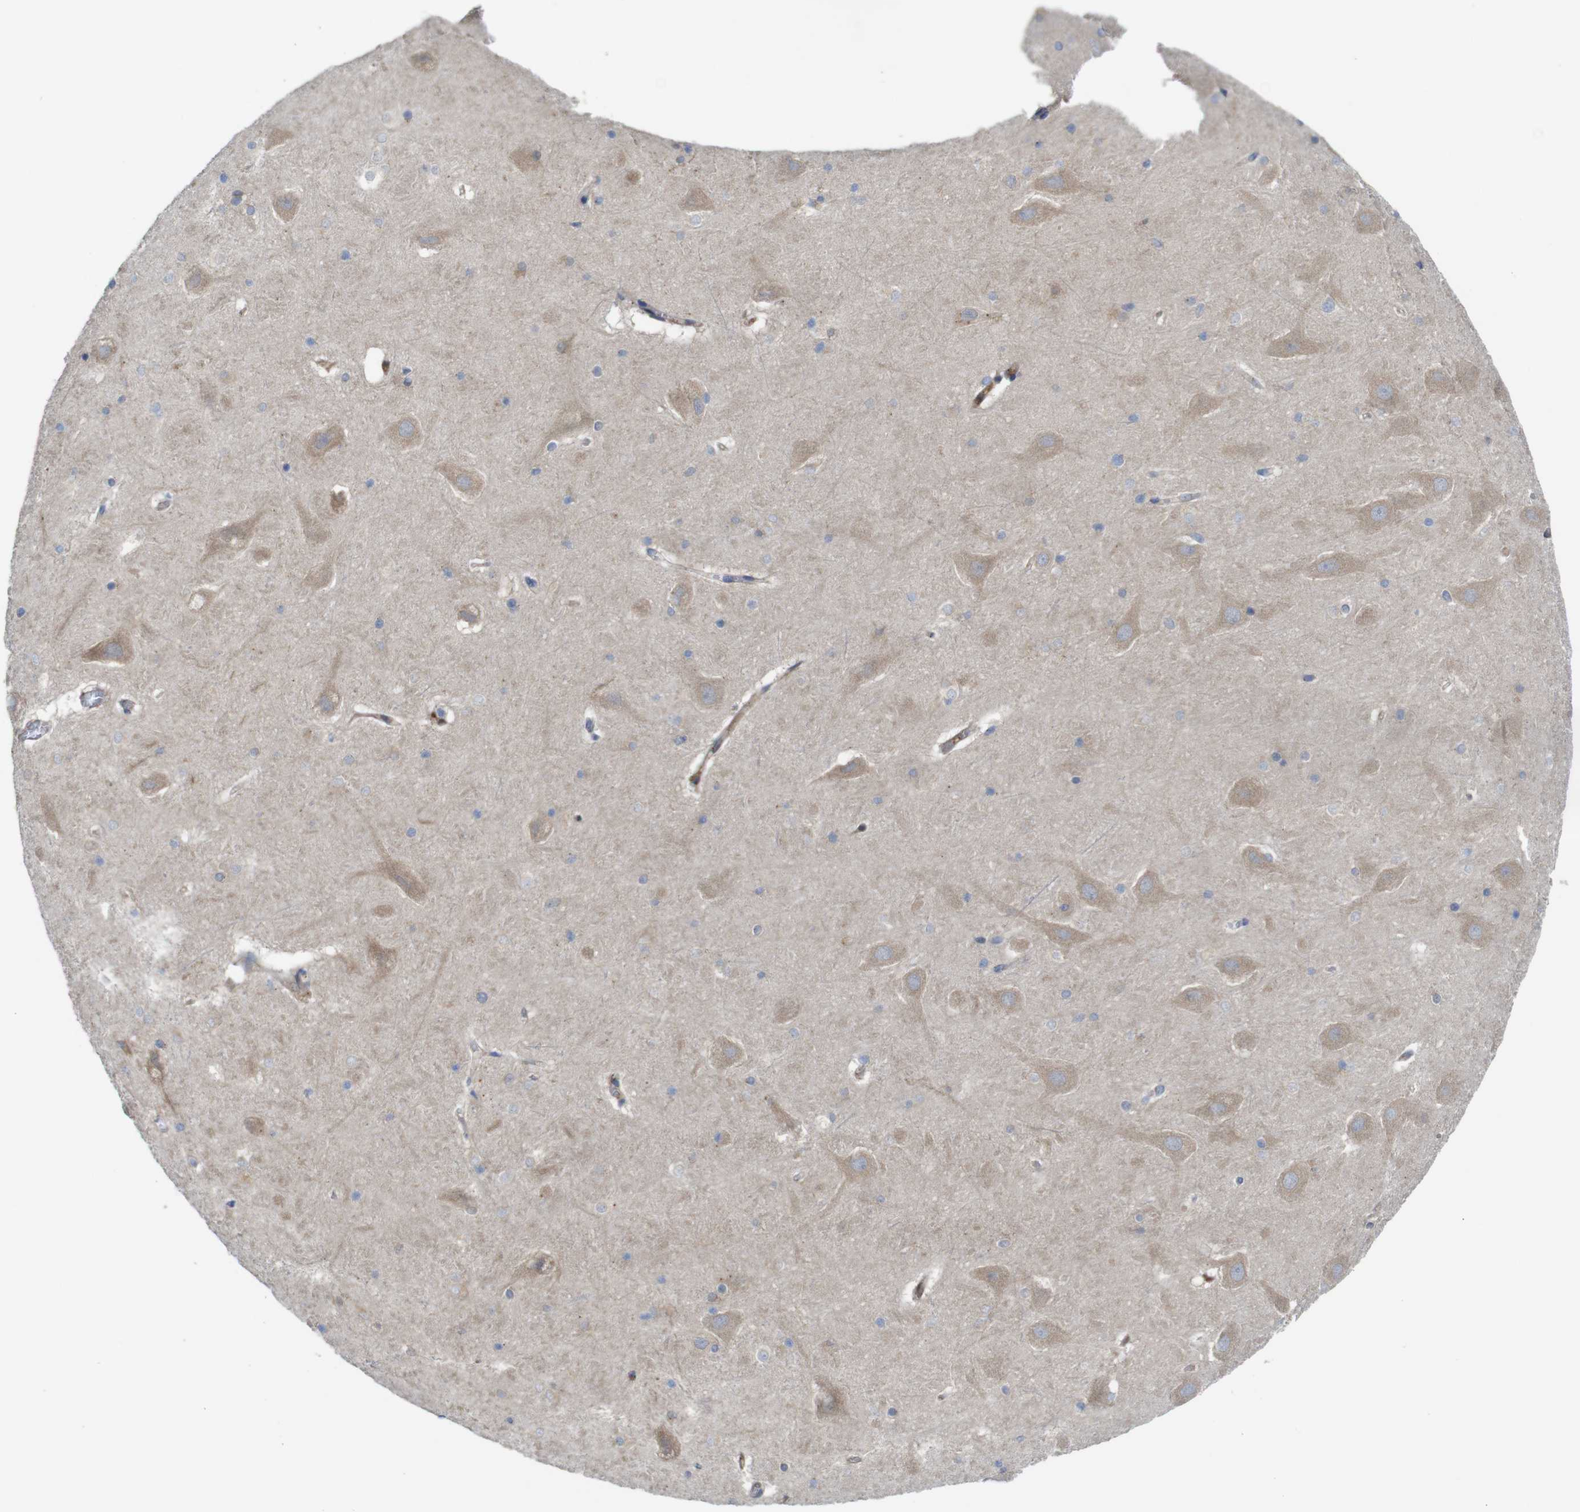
{"staining": {"intensity": "negative", "quantity": "none", "location": "none"}, "tissue": "hippocampus", "cell_type": "Glial cells", "image_type": "normal", "snomed": [{"axis": "morphology", "description": "Normal tissue, NOS"}, {"axis": "topography", "description": "Hippocampus"}], "caption": "A high-resolution photomicrograph shows immunohistochemistry staining of benign hippocampus, which demonstrates no significant expression in glial cells.", "gene": "DDRGK1", "patient": {"sex": "male", "age": 45}}